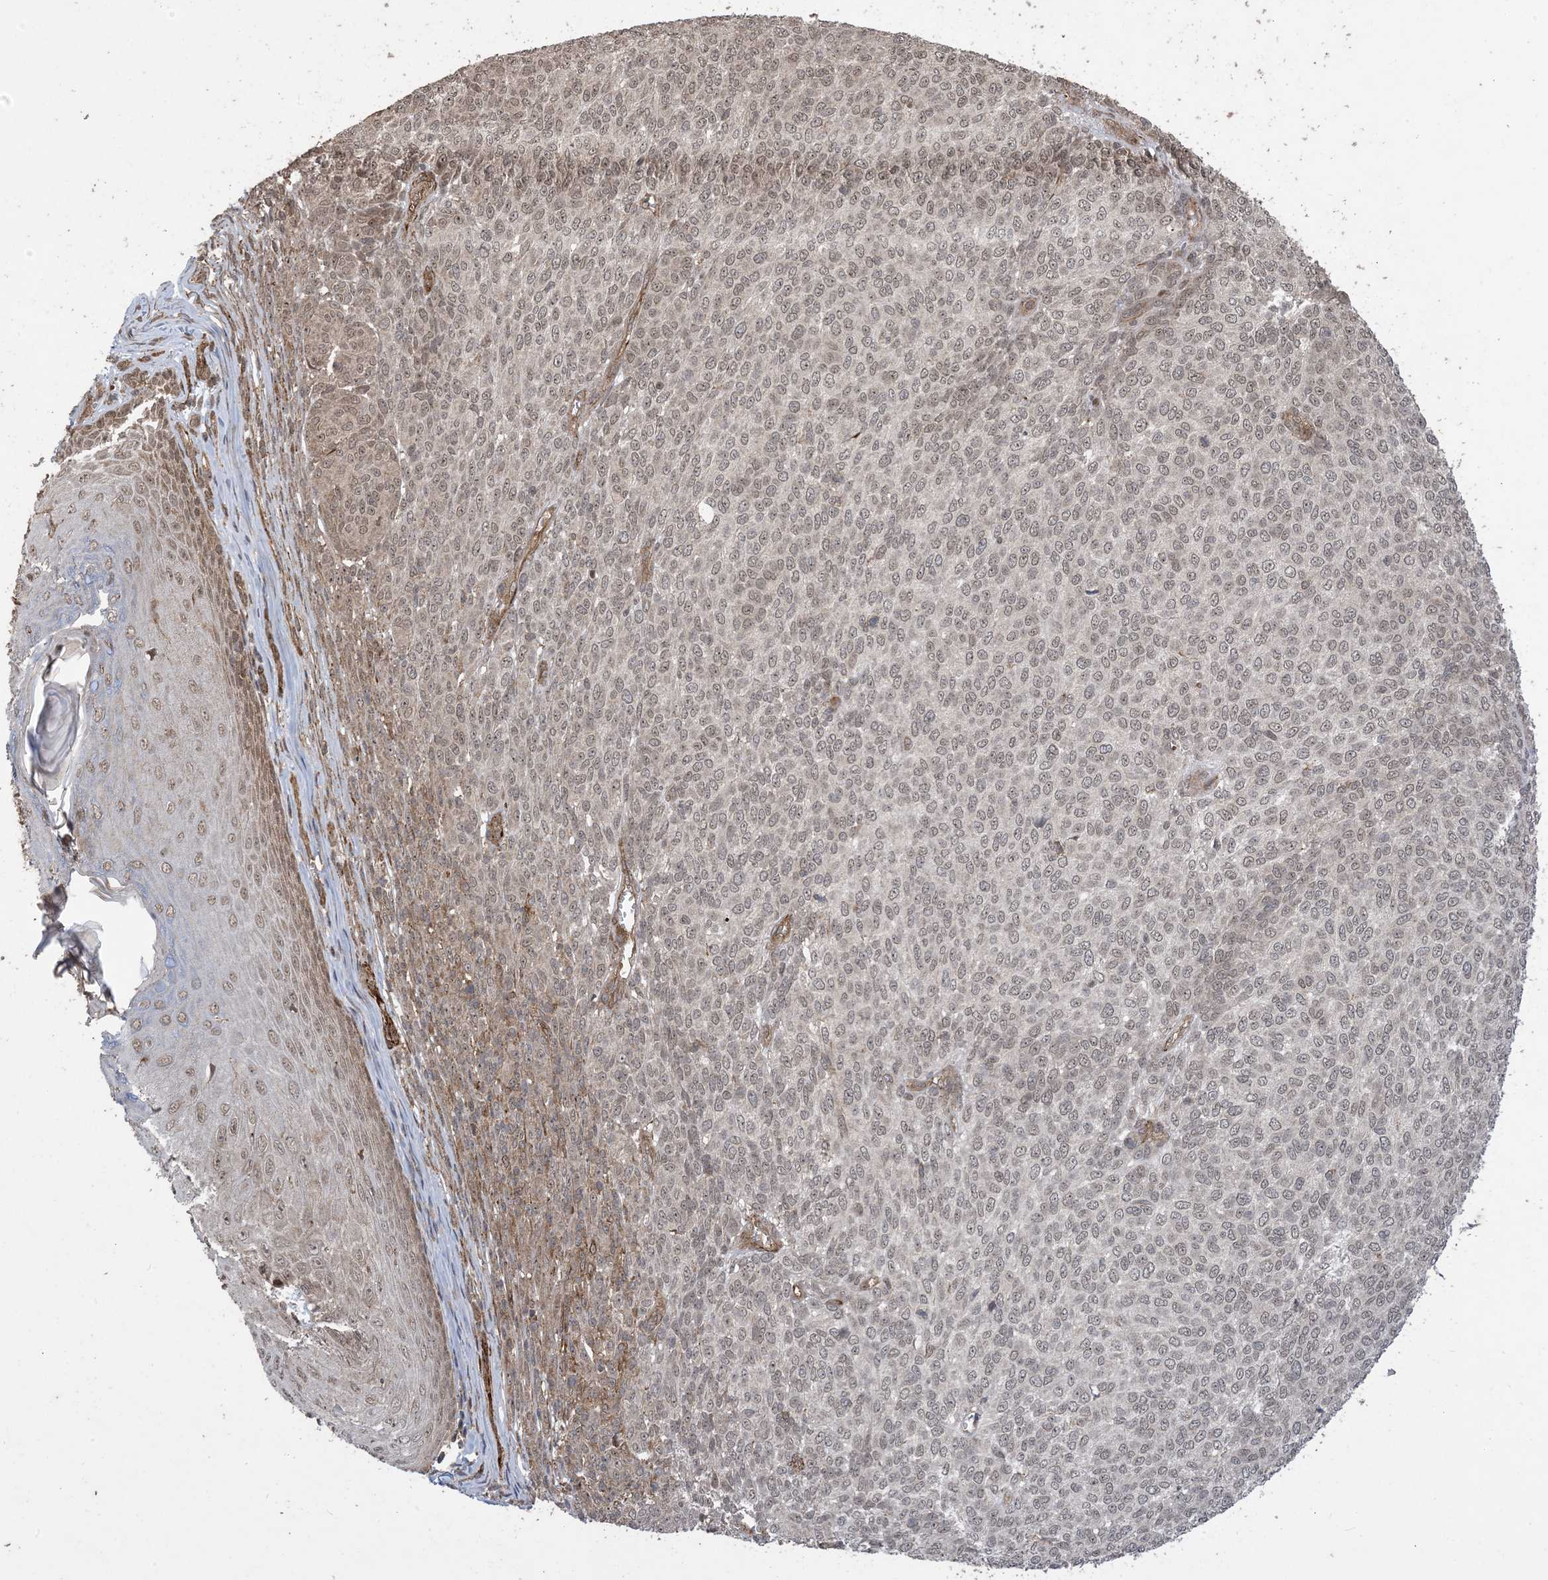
{"staining": {"intensity": "weak", "quantity": ">75%", "location": "nuclear"}, "tissue": "melanoma", "cell_type": "Tumor cells", "image_type": "cancer", "snomed": [{"axis": "morphology", "description": "Malignant melanoma, NOS"}, {"axis": "topography", "description": "Skin"}], "caption": "Immunohistochemical staining of human melanoma displays weak nuclear protein positivity in approximately >75% of tumor cells. (brown staining indicates protein expression, while blue staining denotes nuclei).", "gene": "ZNF511", "patient": {"sex": "male", "age": 49}}